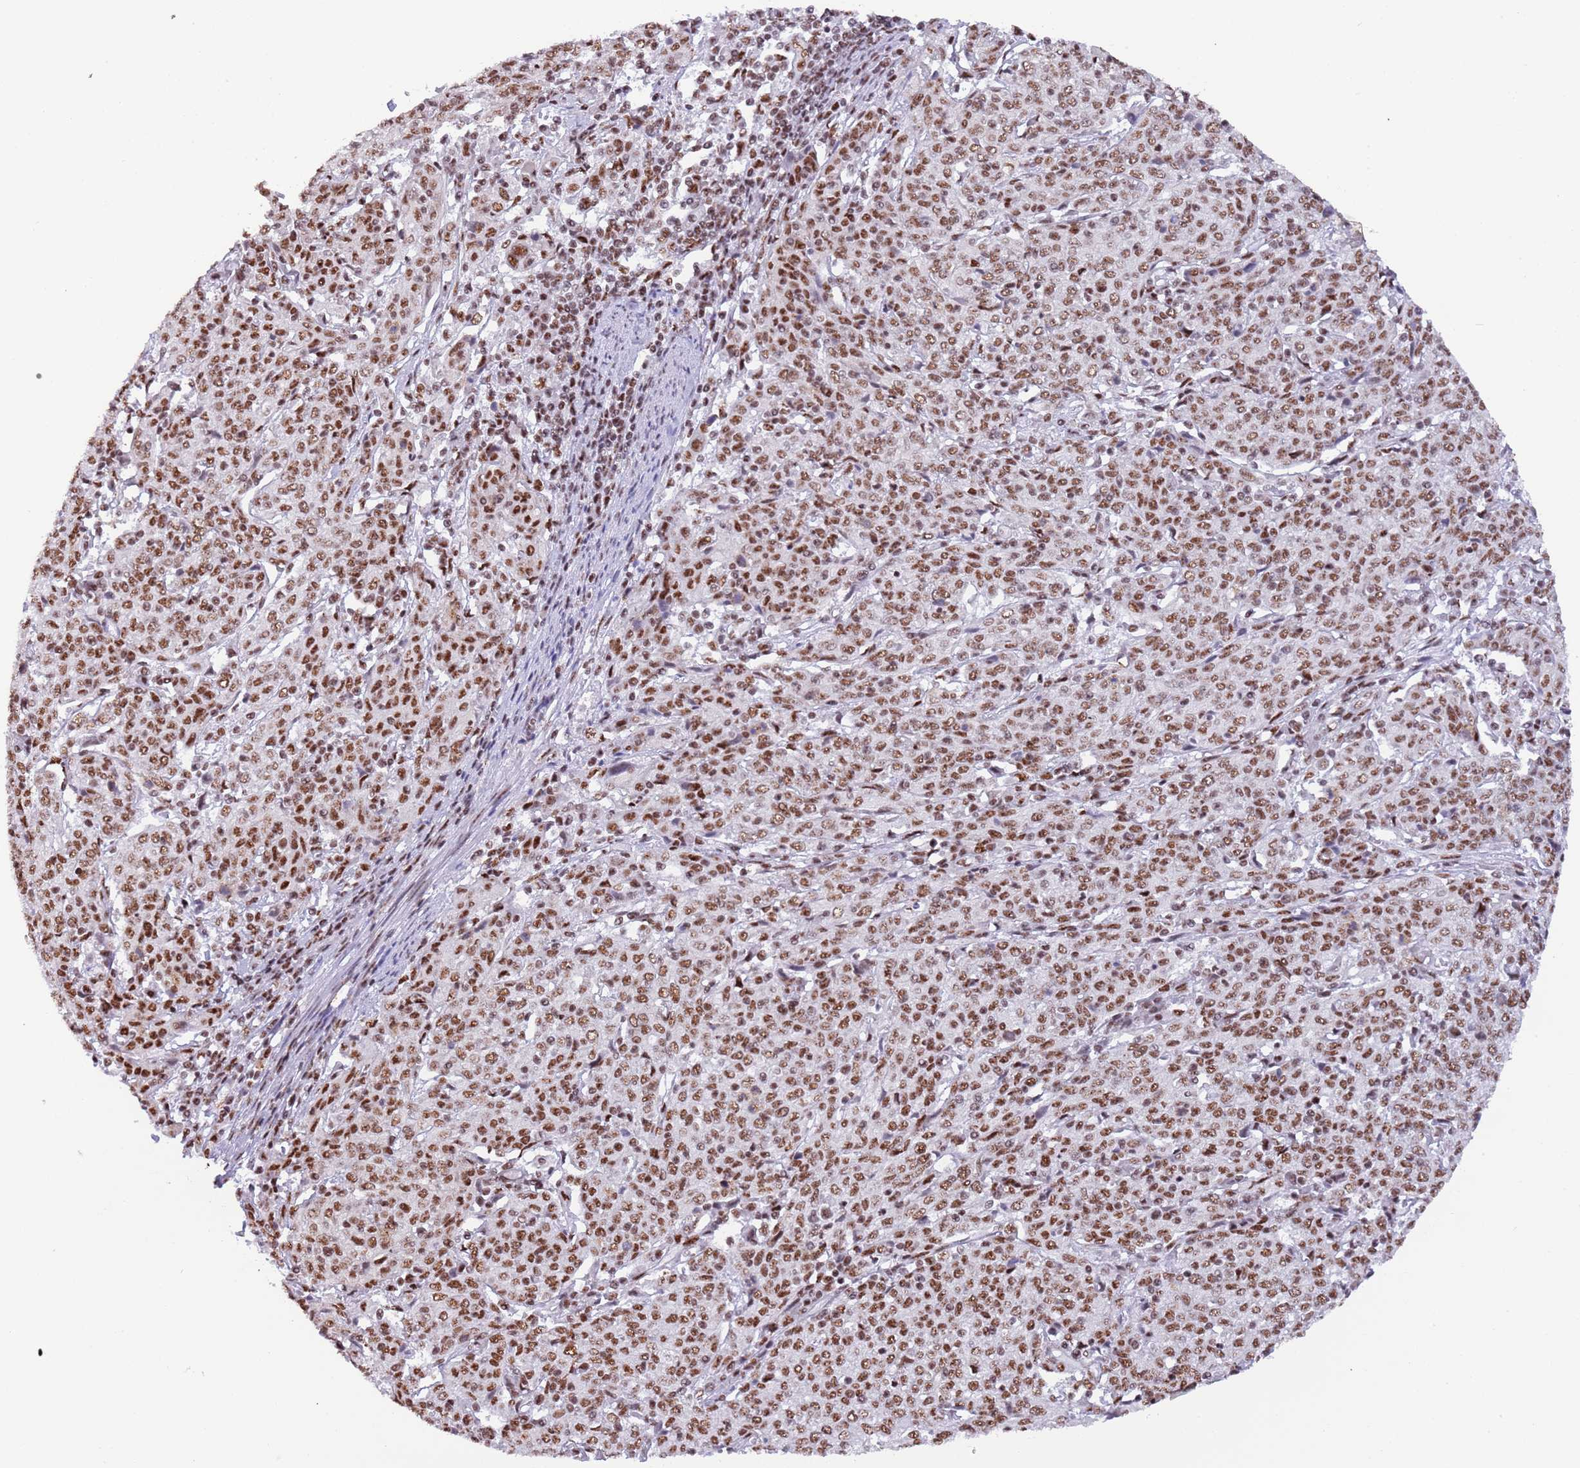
{"staining": {"intensity": "moderate", "quantity": ">75%", "location": "nuclear"}, "tissue": "cervical cancer", "cell_type": "Tumor cells", "image_type": "cancer", "snomed": [{"axis": "morphology", "description": "Squamous cell carcinoma, NOS"}, {"axis": "topography", "description": "Cervix"}], "caption": "The micrograph exhibits a brown stain indicating the presence of a protein in the nuclear of tumor cells in cervical cancer (squamous cell carcinoma).", "gene": "SF3A2", "patient": {"sex": "female", "age": 67}}